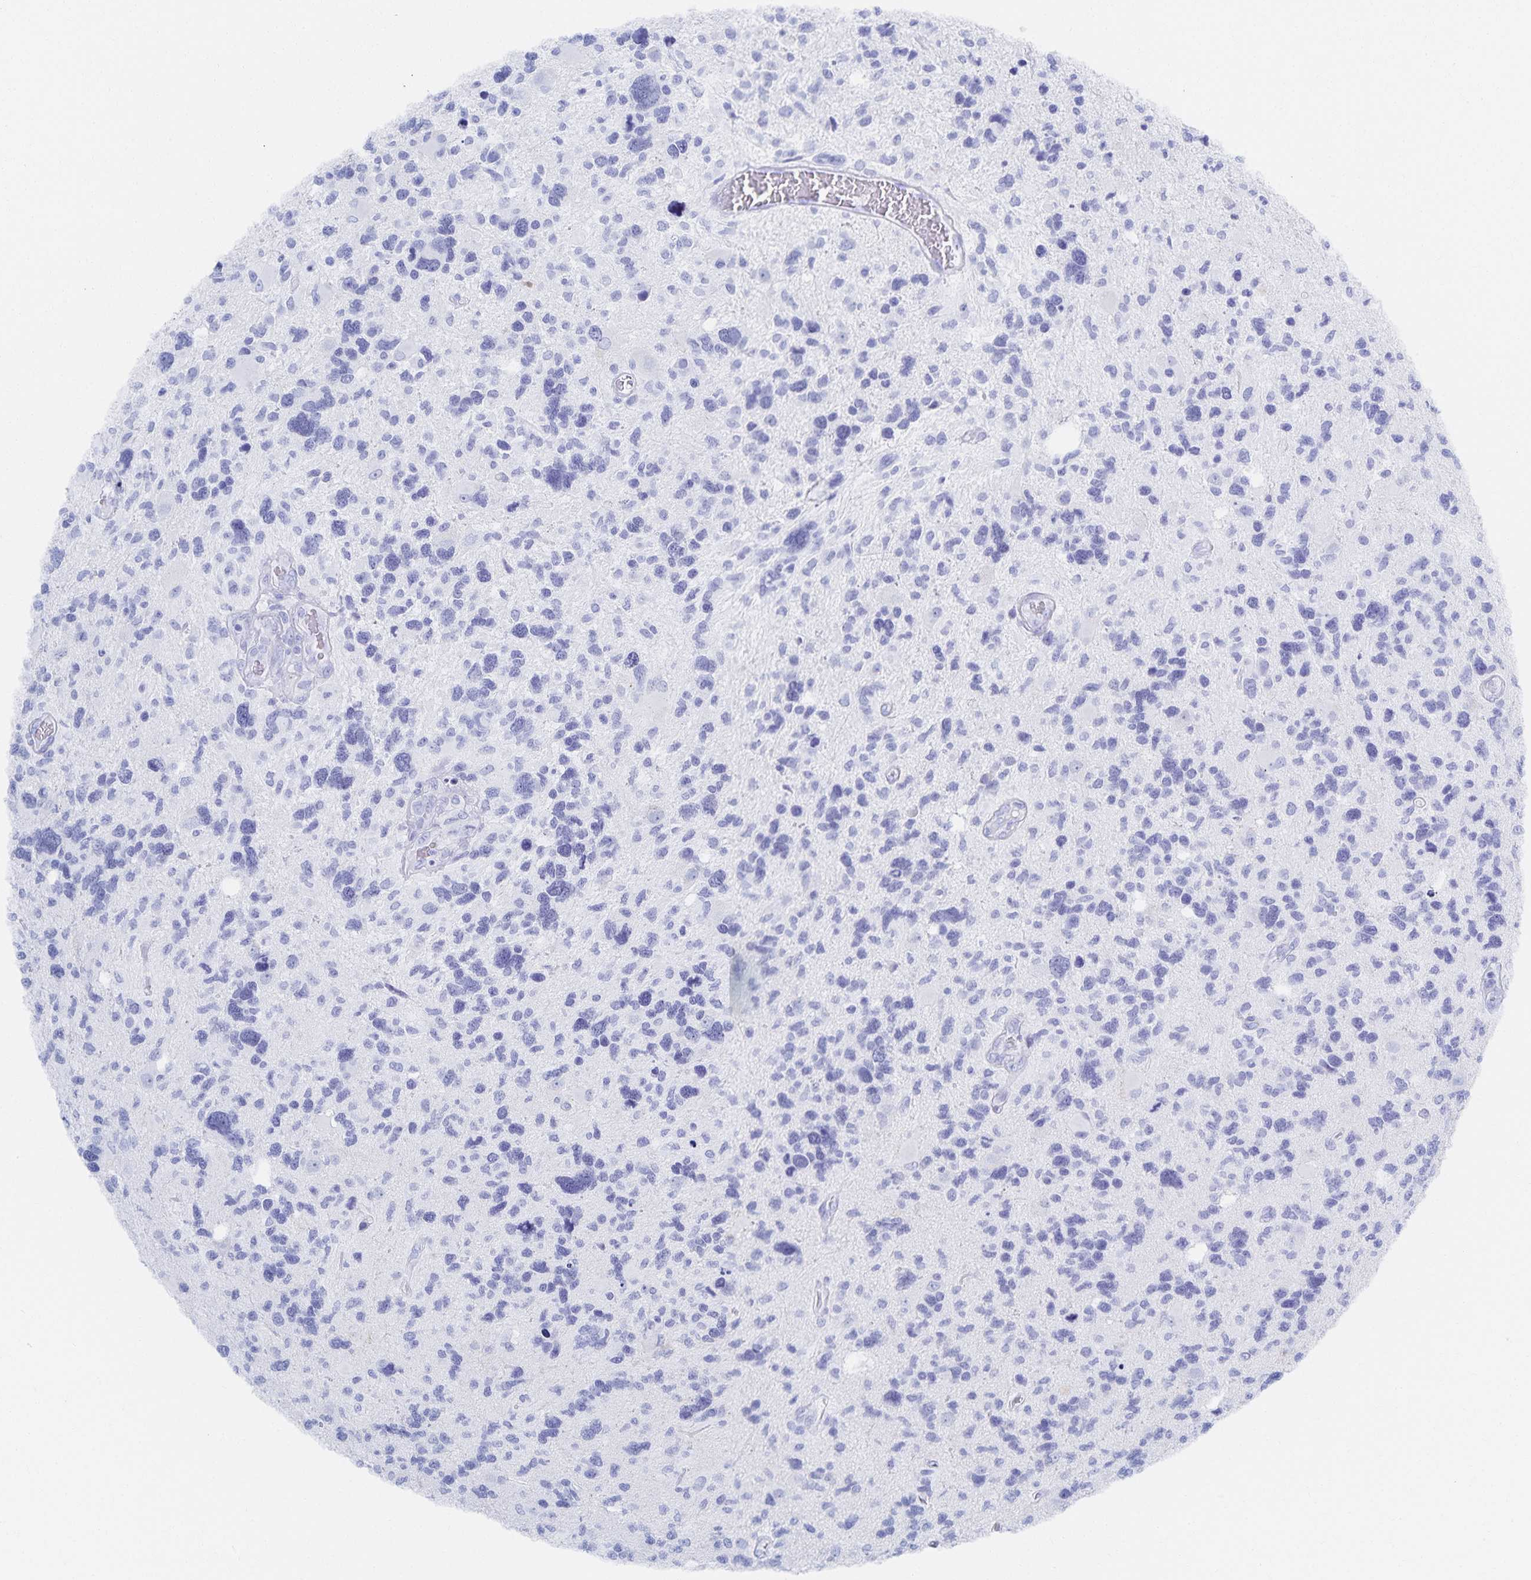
{"staining": {"intensity": "negative", "quantity": "none", "location": "none"}, "tissue": "glioma", "cell_type": "Tumor cells", "image_type": "cancer", "snomed": [{"axis": "morphology", "description": "Glioma, malignant, High grade"}, {"axis": "topography", "description": "Brain"}], "caption": "Immunohistochemistry (IHC) photomicrograph of human glioma stained for a protein (brown), which demonstrates no staining in tumor cells. (Brightfield microscopy of DAB IHC at high magnification).", "gene": "SNTN", "patient": {"sex": "male", "age": 49}}